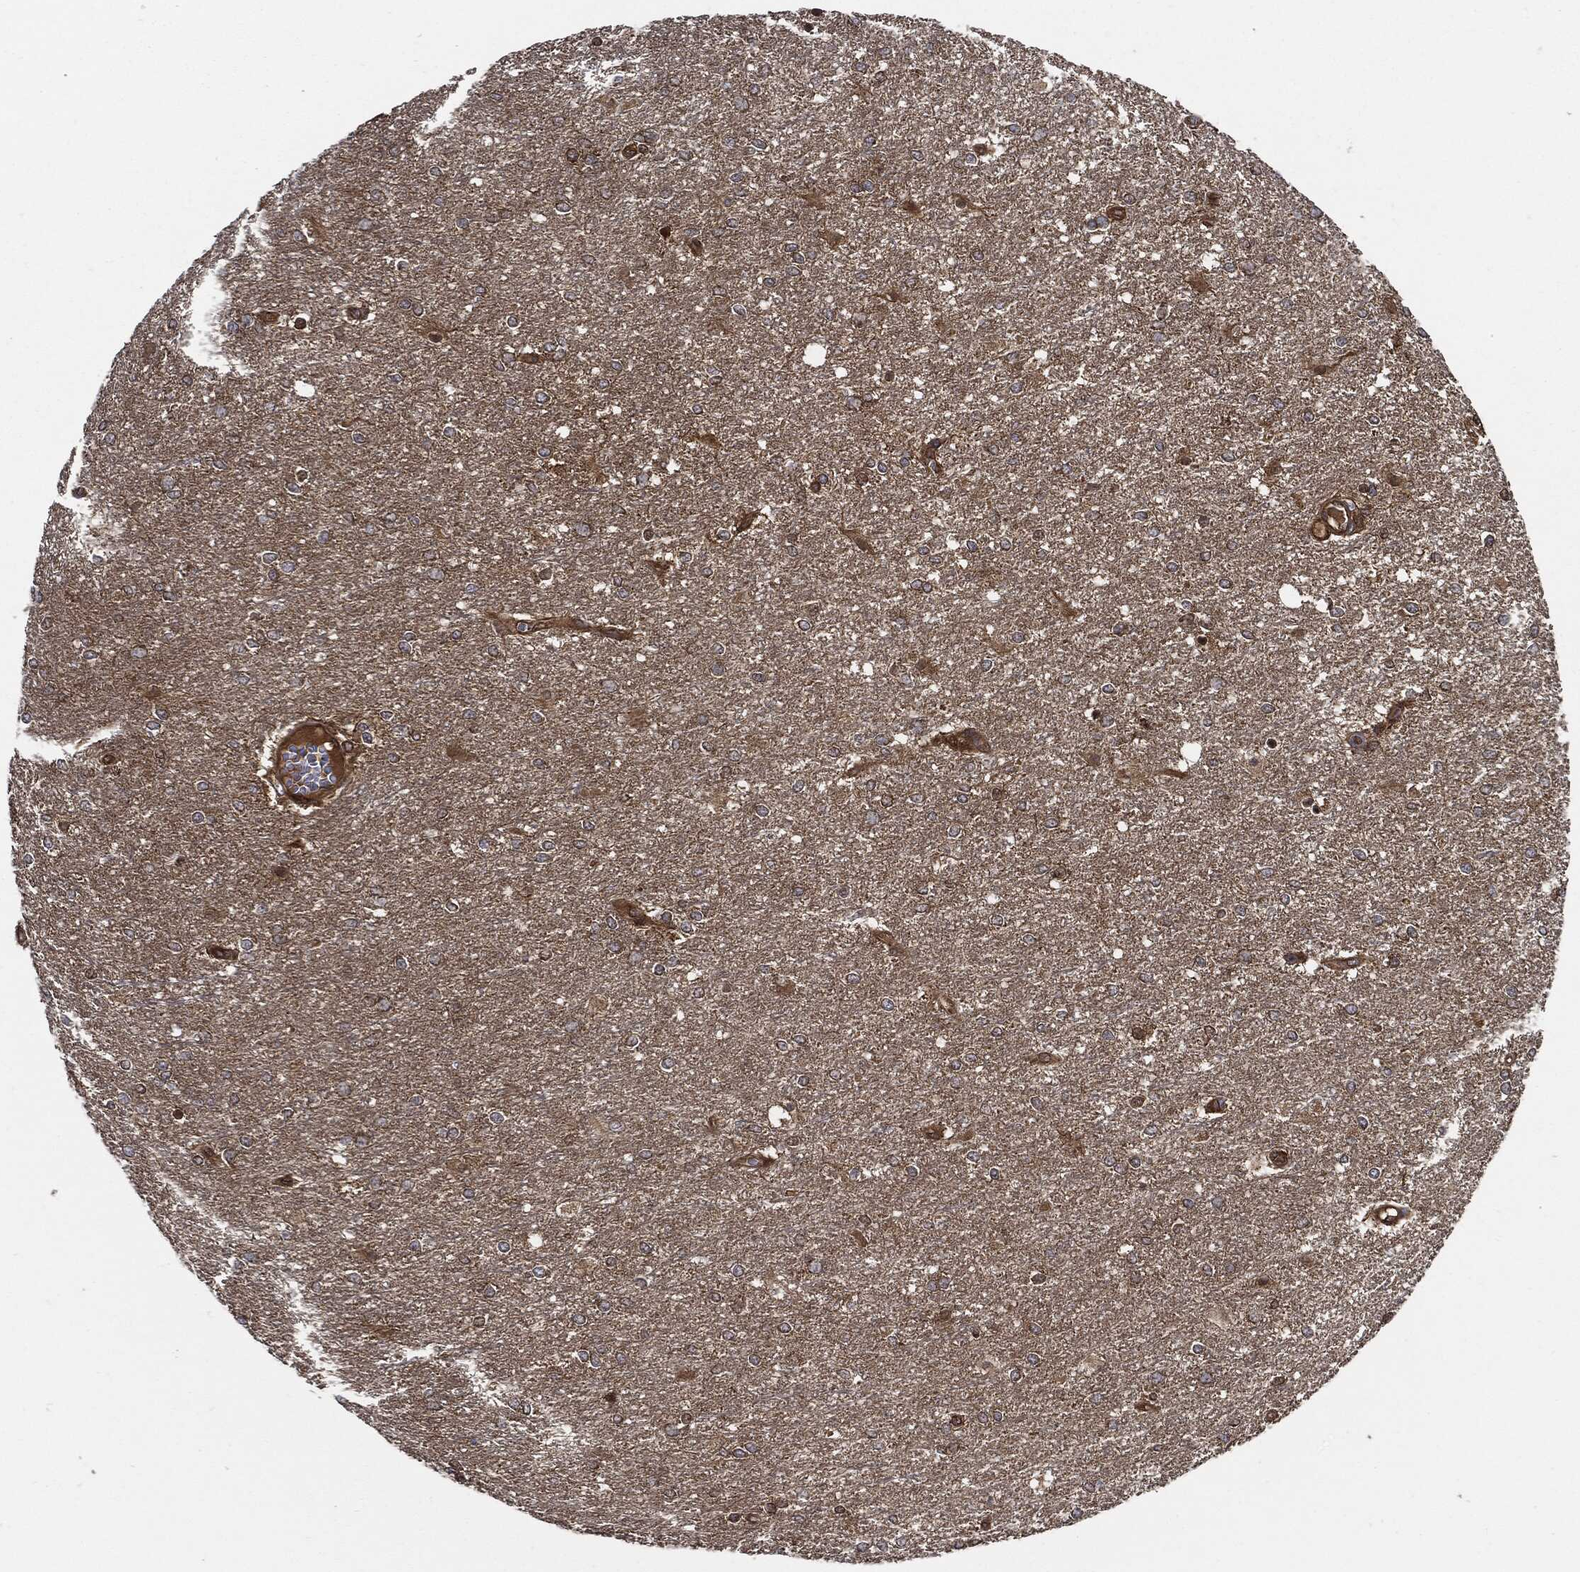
{"staining": {"intensity": "weak", "quantity": "<25%", "location": "cytoplasmic/membranous"}, "tissue": "glioma", "cell_type": "Tumor cells", "image_type": "cancer", "snomed": [{"axis": "morphology", "description": "Glioma, malignant, High grade"}, {"axis": "topography", "description": "Brain"}], "caption": "Glioma was stained to show a protein in brown. There is no significant expression in tumor cells.", "gene": "XPNPEP1", "patient": {"sex": "female", "age": 61}}